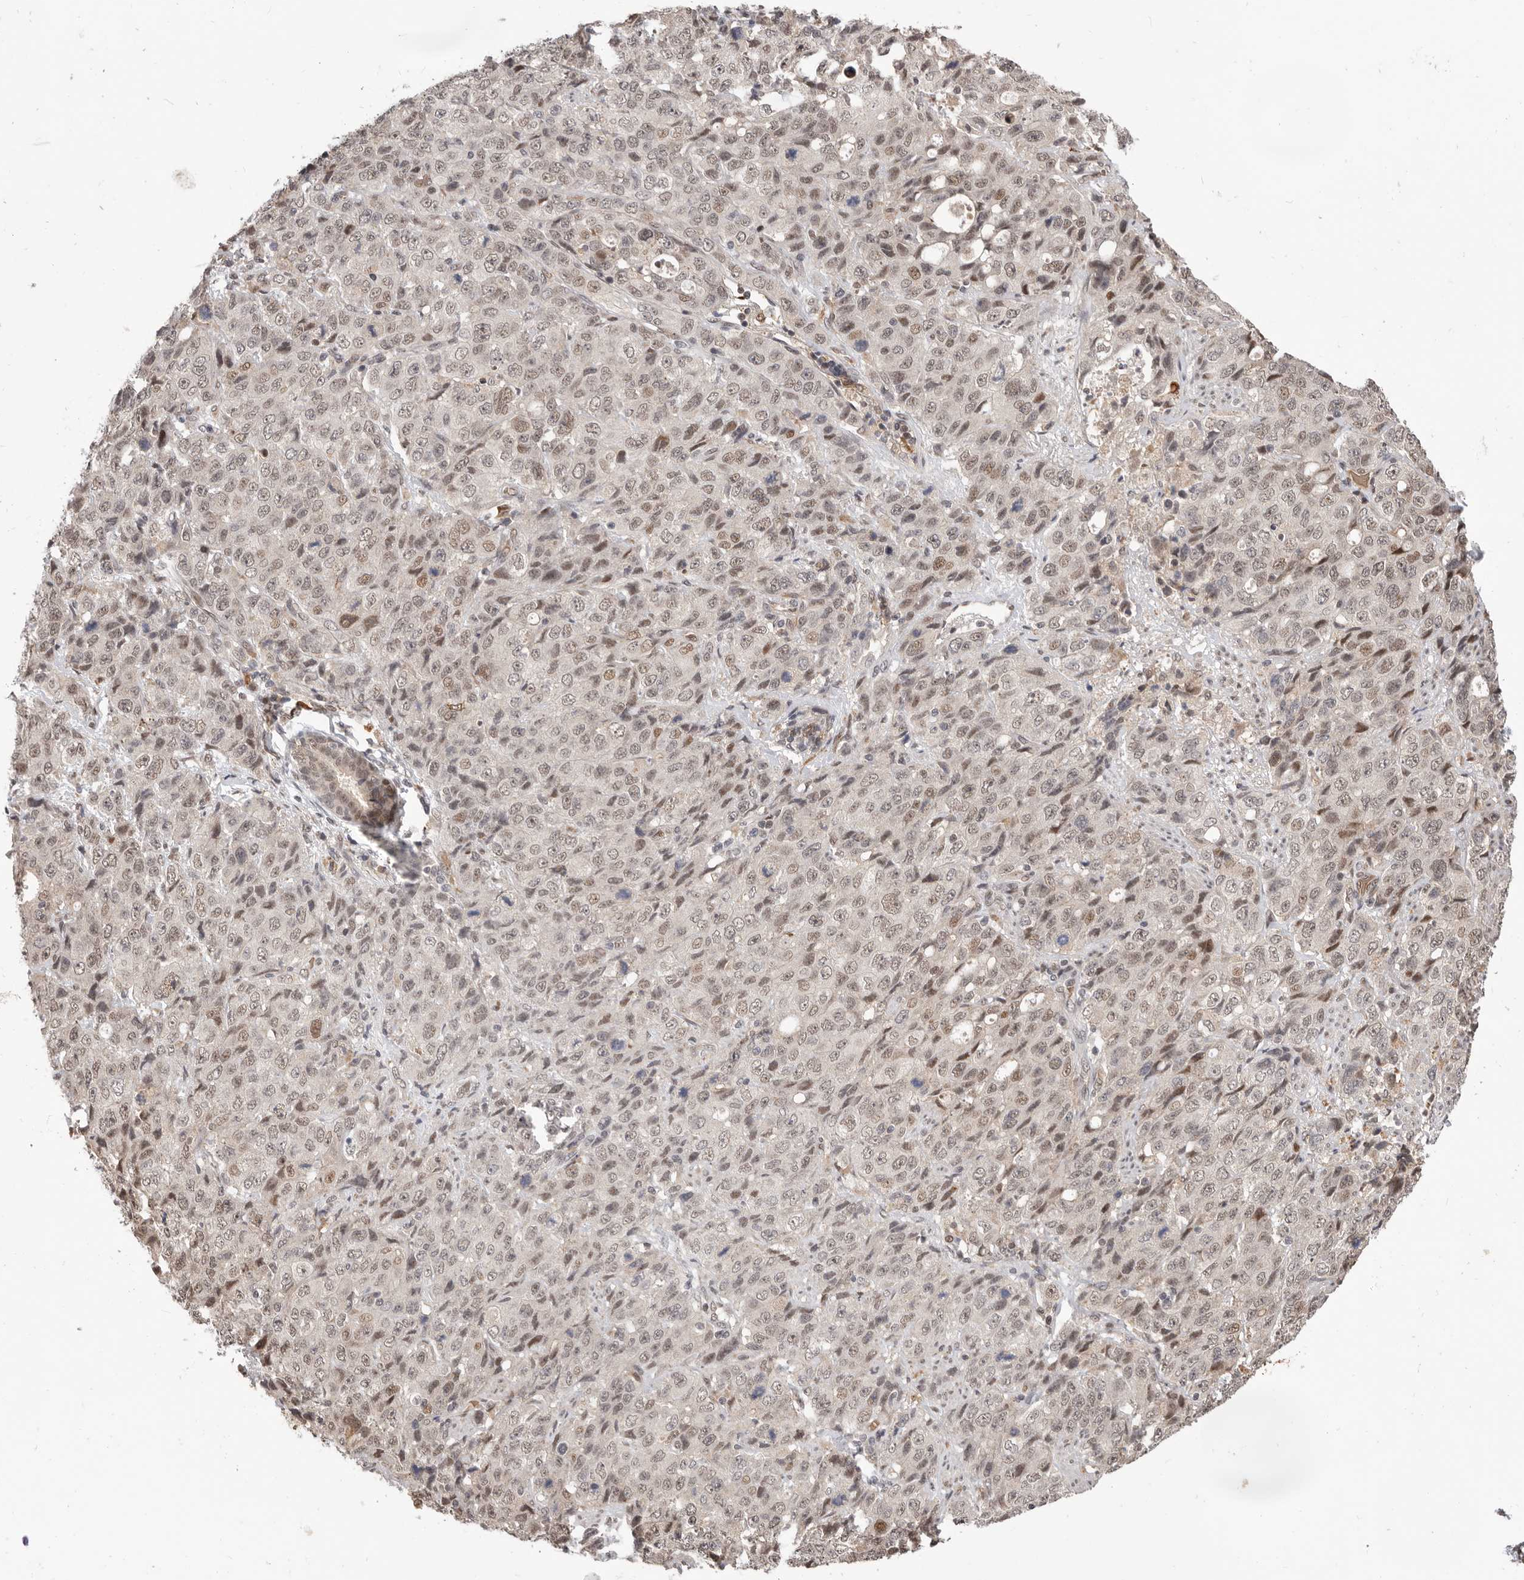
{"staining": {"intensity": "weak", "quantity": ">75%", "location": "nuclear"}, "tissue": "stomach cancer", "cell_type": "Tumor cells", "image_type": "cancer", "snomed": [{"axis": "morphology", "description": "Adenocarcinoma, NOS"}, {"axis": "topography", "description": "Stomach"}], "caption": "A brown stain shows weak nuclear expression of a protein in stomach cancer tumor cells.", "gene": "NCOA3", "patient": {"sex": "male", "age": 48}}